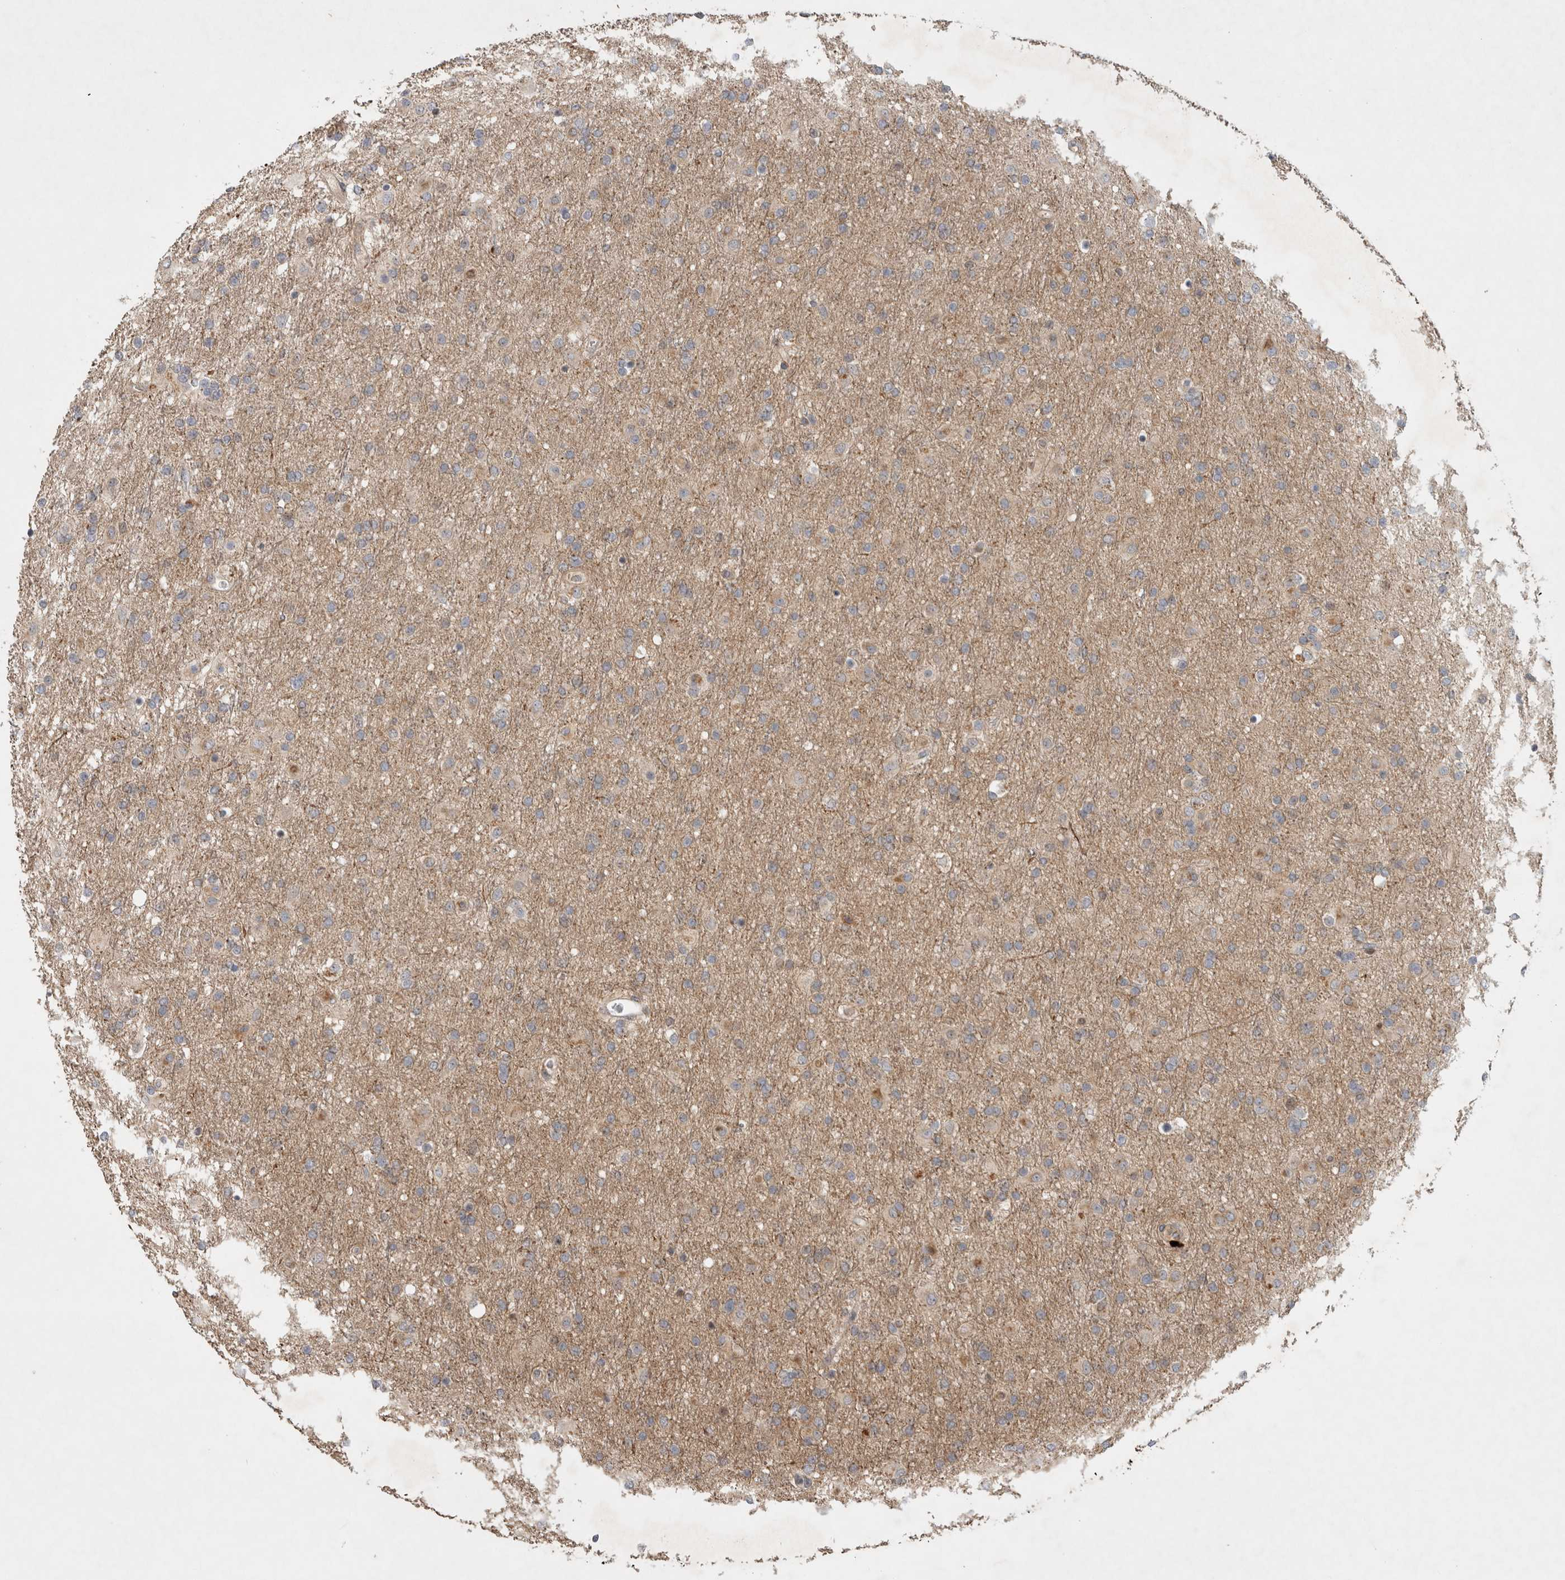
{"staining": {"intensity": "weak", "quantity": "<25%", "location": "cytoplasmic/membranous"}, "tissue": "glioma", "cell_type": "Tumor cells", "image_type": "cancer", "snomed": [{"axis": "morphology", "description": "Glioma, malignant, Low grade"}, {"axis": "topography", "description": "Brain"}], "caption": "An immunohistochemistry histopathology image of glioma is shown. There is no staining in tumor cells of glioma. Nuclei are stained in blue.", "gene": "INSRR", "patient": {"sex": "male", "age": 65}}